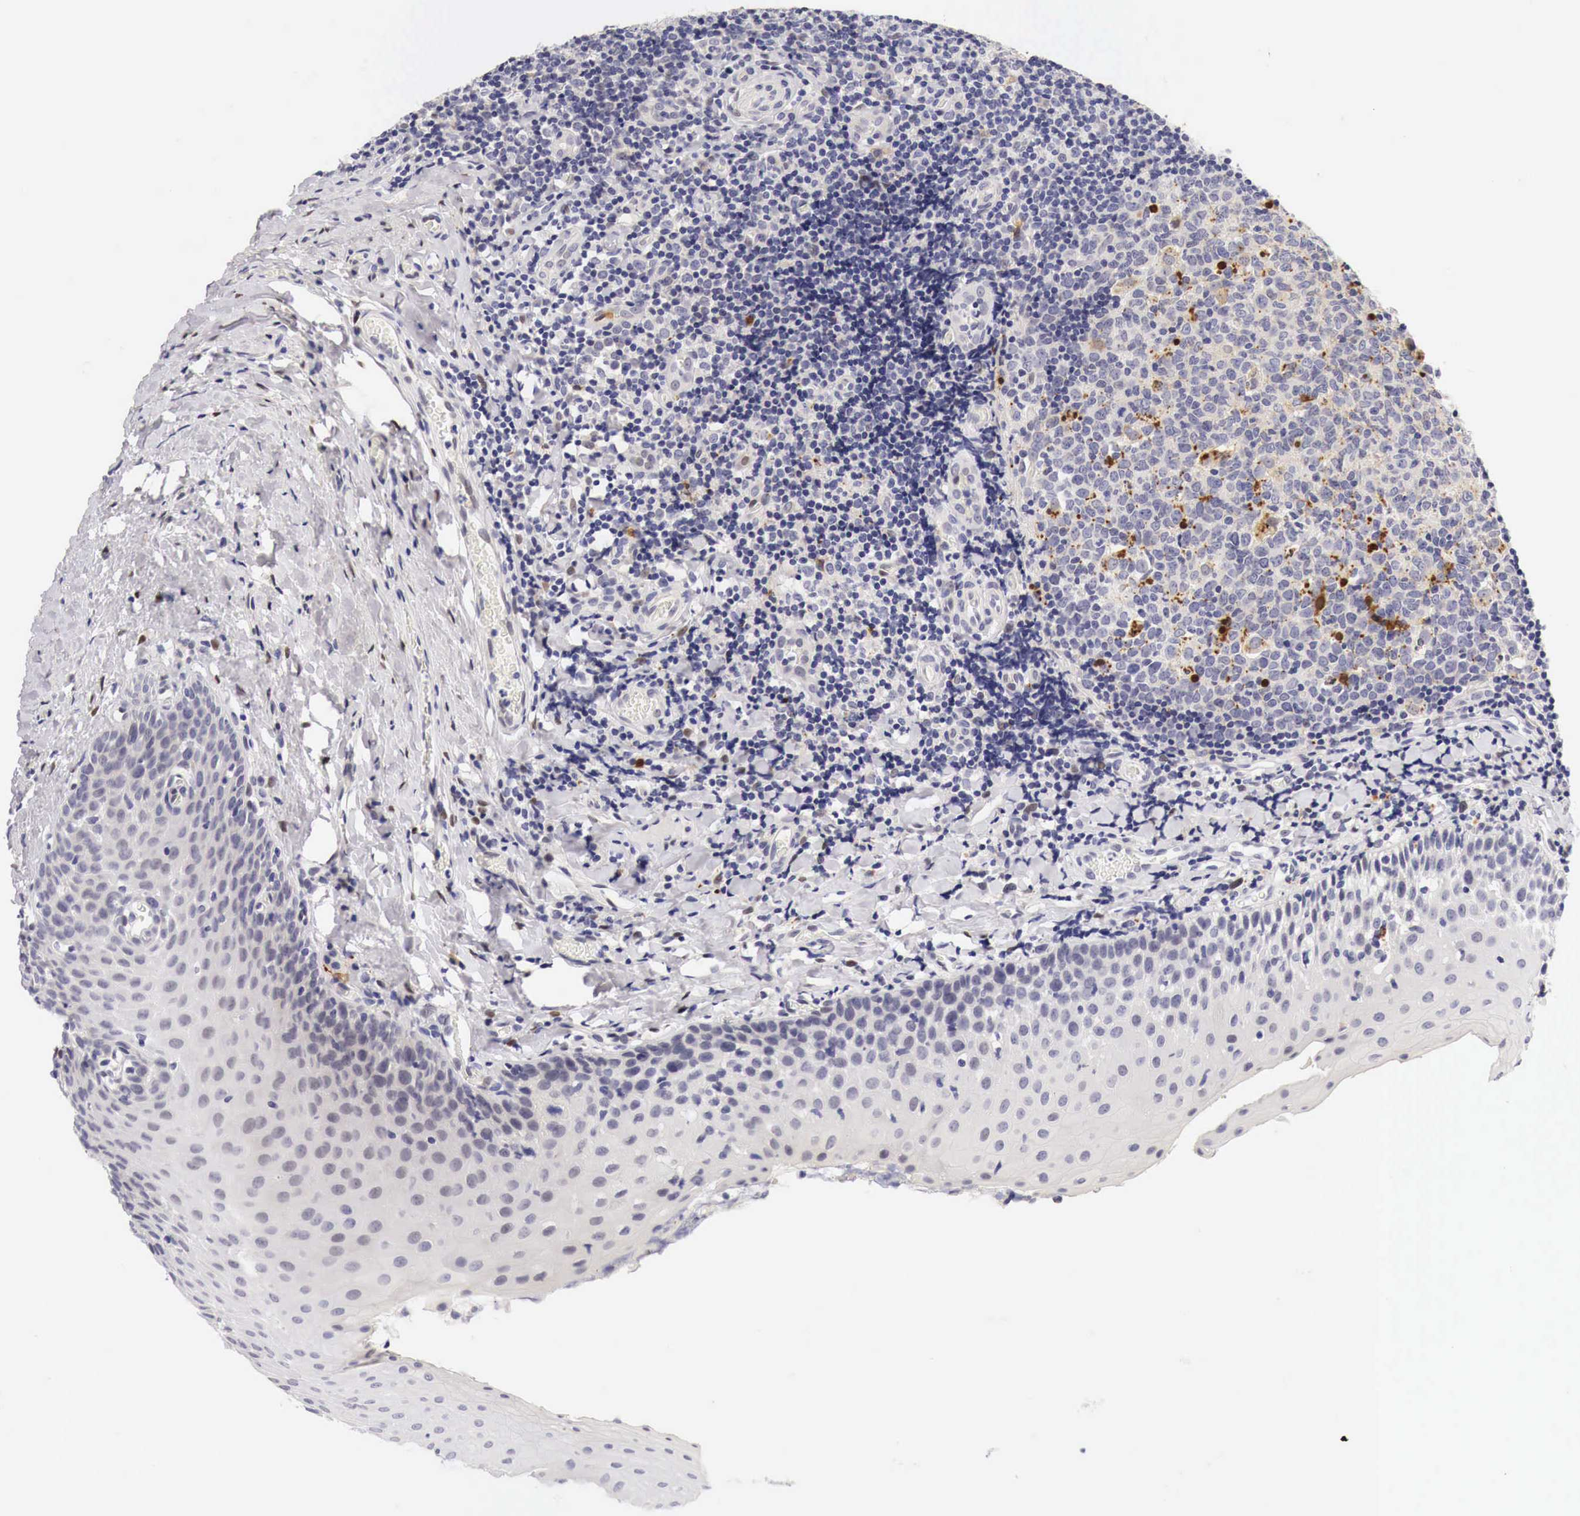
{"staining": {"intensity": "strong", "quantity": "<25%", "location": "cytoplasmic/membranous"}, "tissue": "tonsil", "cell_type": "Germinal center cells", "image_type": "normal", "snomed": [{"axis": "morphology", "description": "Normal tissue, NOS"}, {"axis": "topography", "description": "Tonsil"}], "caption": "This is a micrograph of immunohistochemistry (IHC) staining of unremarkable tonsil, which shows strong positivity in the cytoplasmic/membranous of germinal center cells.", "gene": "CASP3", "patient": {"sex": "female", "age": 41}}